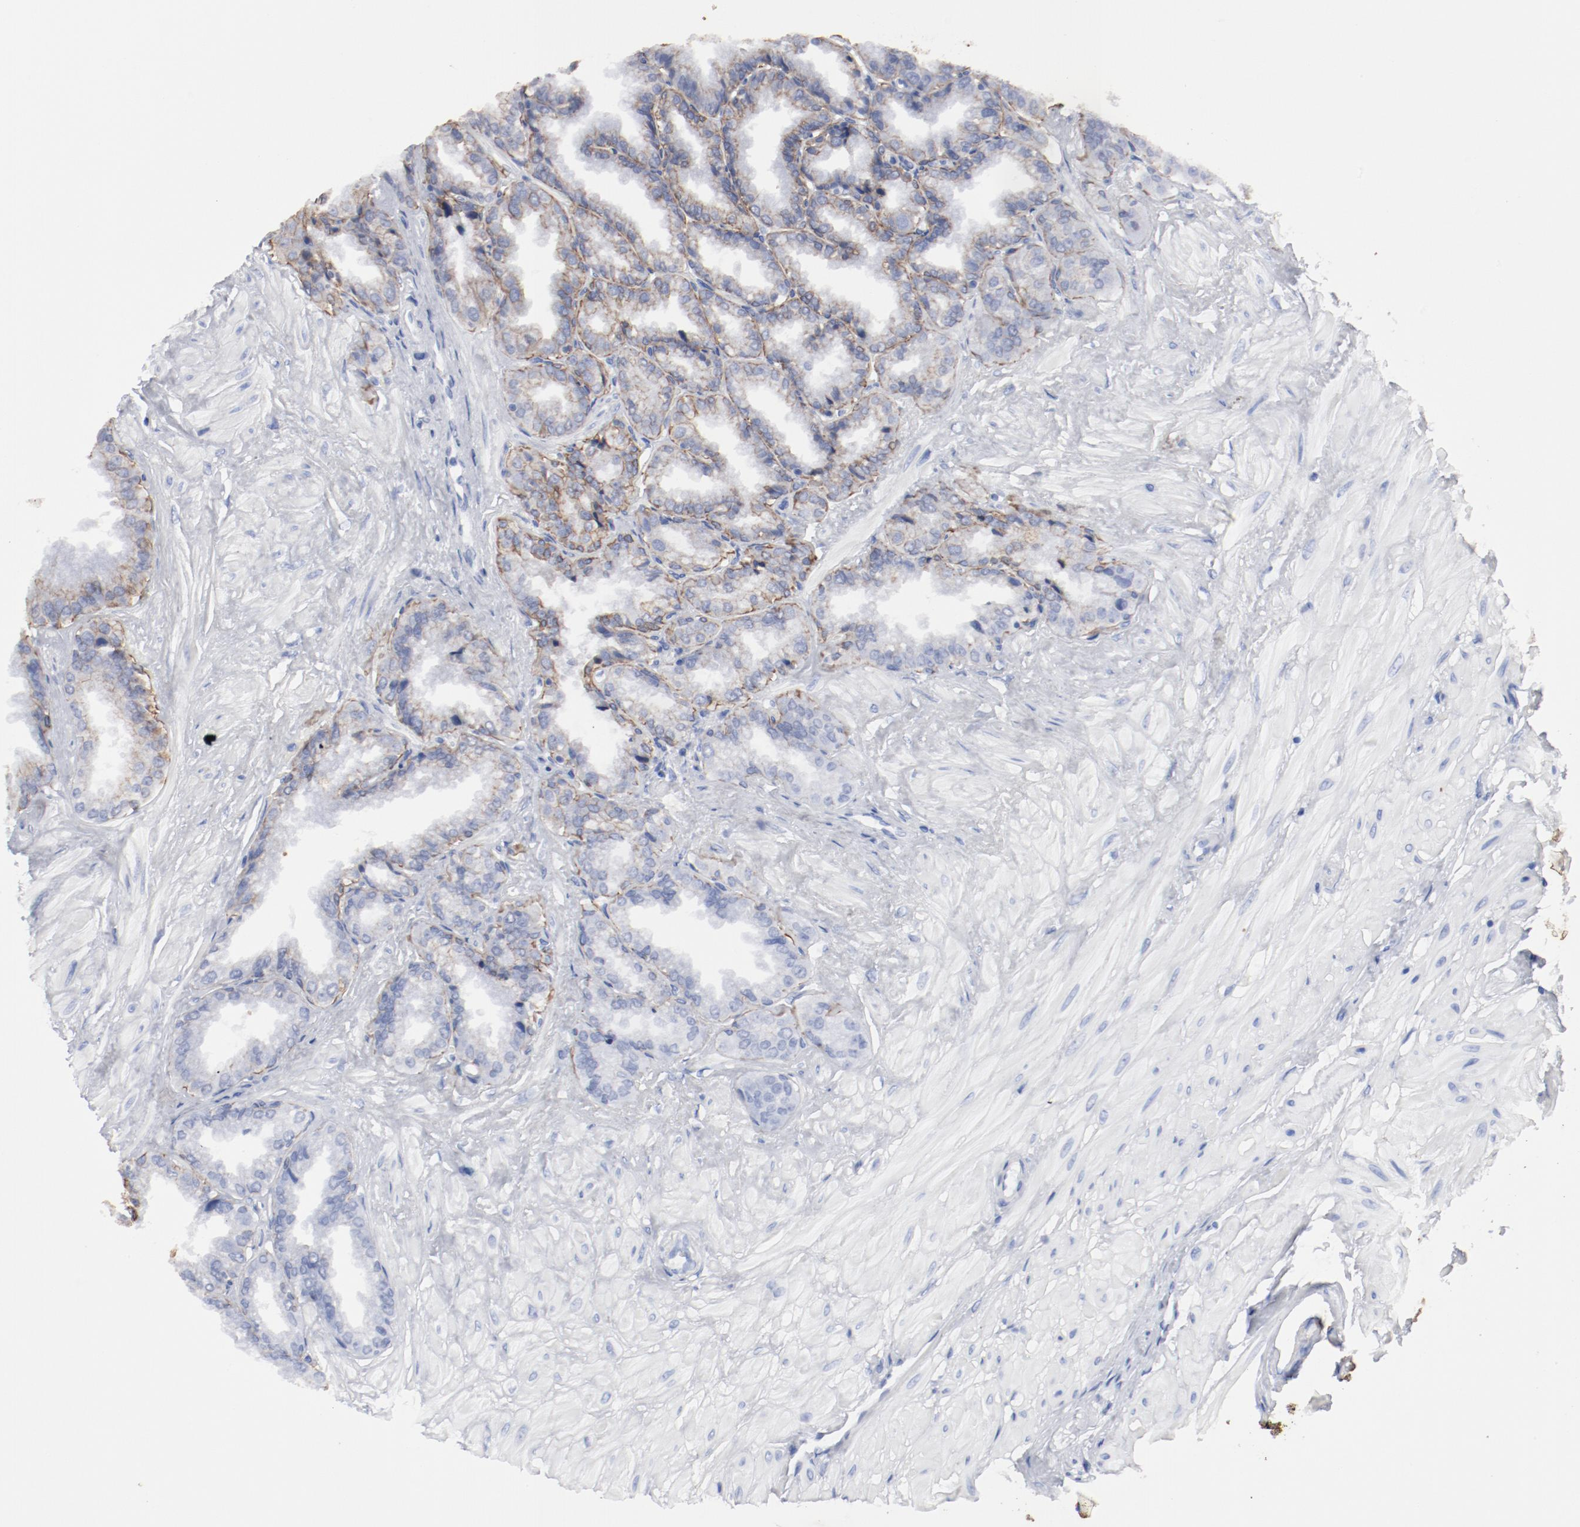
{"staining": {"intensity": "strong", "quantity": "25%-75%", "location": "cytoplasmic/membranous"}, "tissue": "seminal vesicle", "cell_type": "Glandular cells", "image_type": "normal", "snomed": [{"axis": "morphology", "description": "Normal tissue, NOS"}, {"axis": "topography", "description": "Seminal veicle"}], "caption": "Glandular cells exhibit strong cytoplasmic/membranous staining in approximately 25%-75% of cells in benign seminal vesicle. The staining is performed using DAB (3,3'-diaminobenzidine) brown chromogen to label protein expression. The nuclei are counter-stained blue using hematoxylin.", "gene": "TSPAN6", "patient": {"sex": "male", "age": 46}}